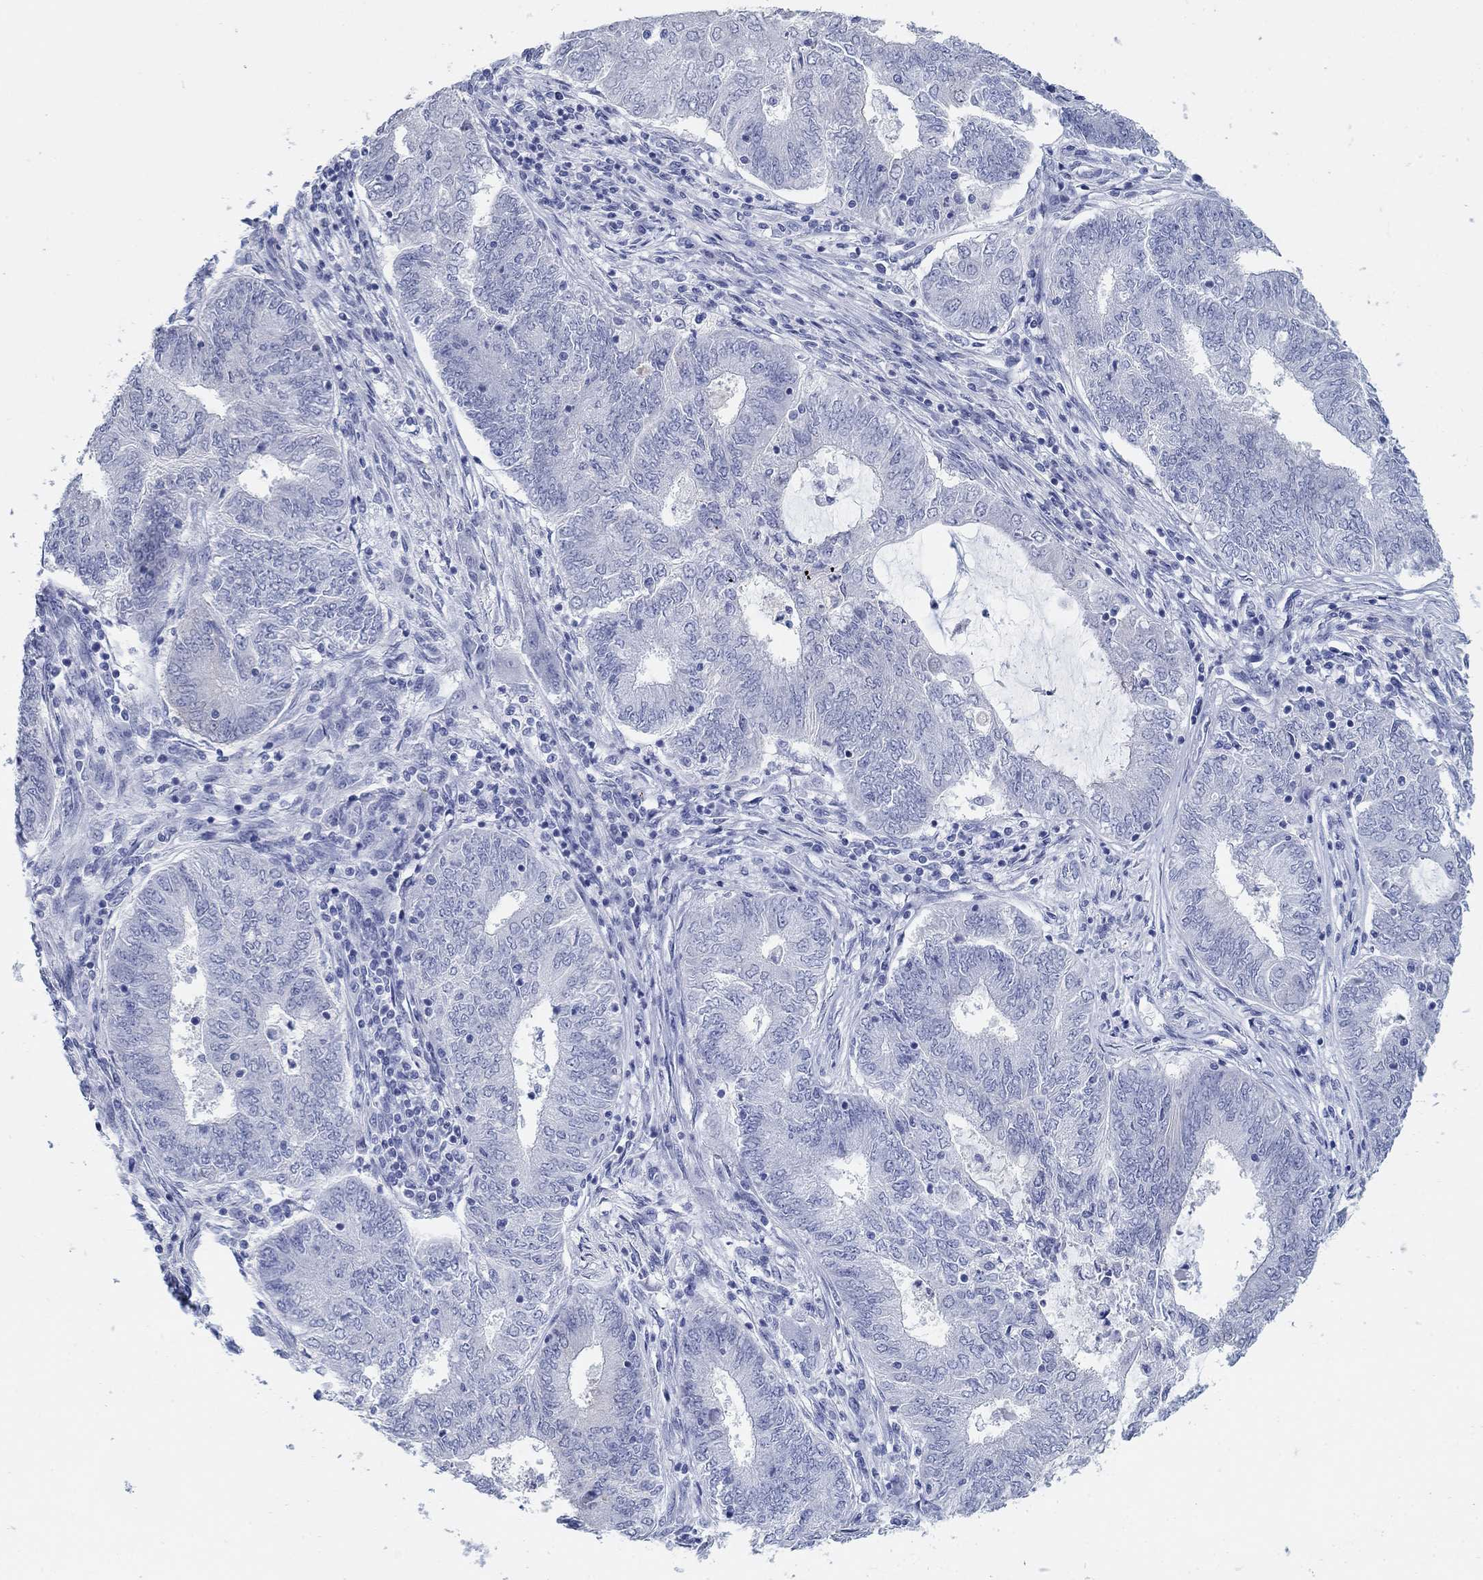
{"staining": {"intensity": "negative", "quantity": "none", "location": "none"}, "tissue": "endometrial cancer", "cell_type": "Tumor cells", "image_type": "cancer", "snomed": [{"axis": "morphology", "description": "Adenocarcinoma, NOS"}, {"axis": "topography", "description": "Endometrium"}], "caption": "Tumor cells are negative for brown protein staining in endometrial cancer.", "gene": "AKR1C2", "patient": {"sex": "female", "age": 62}}